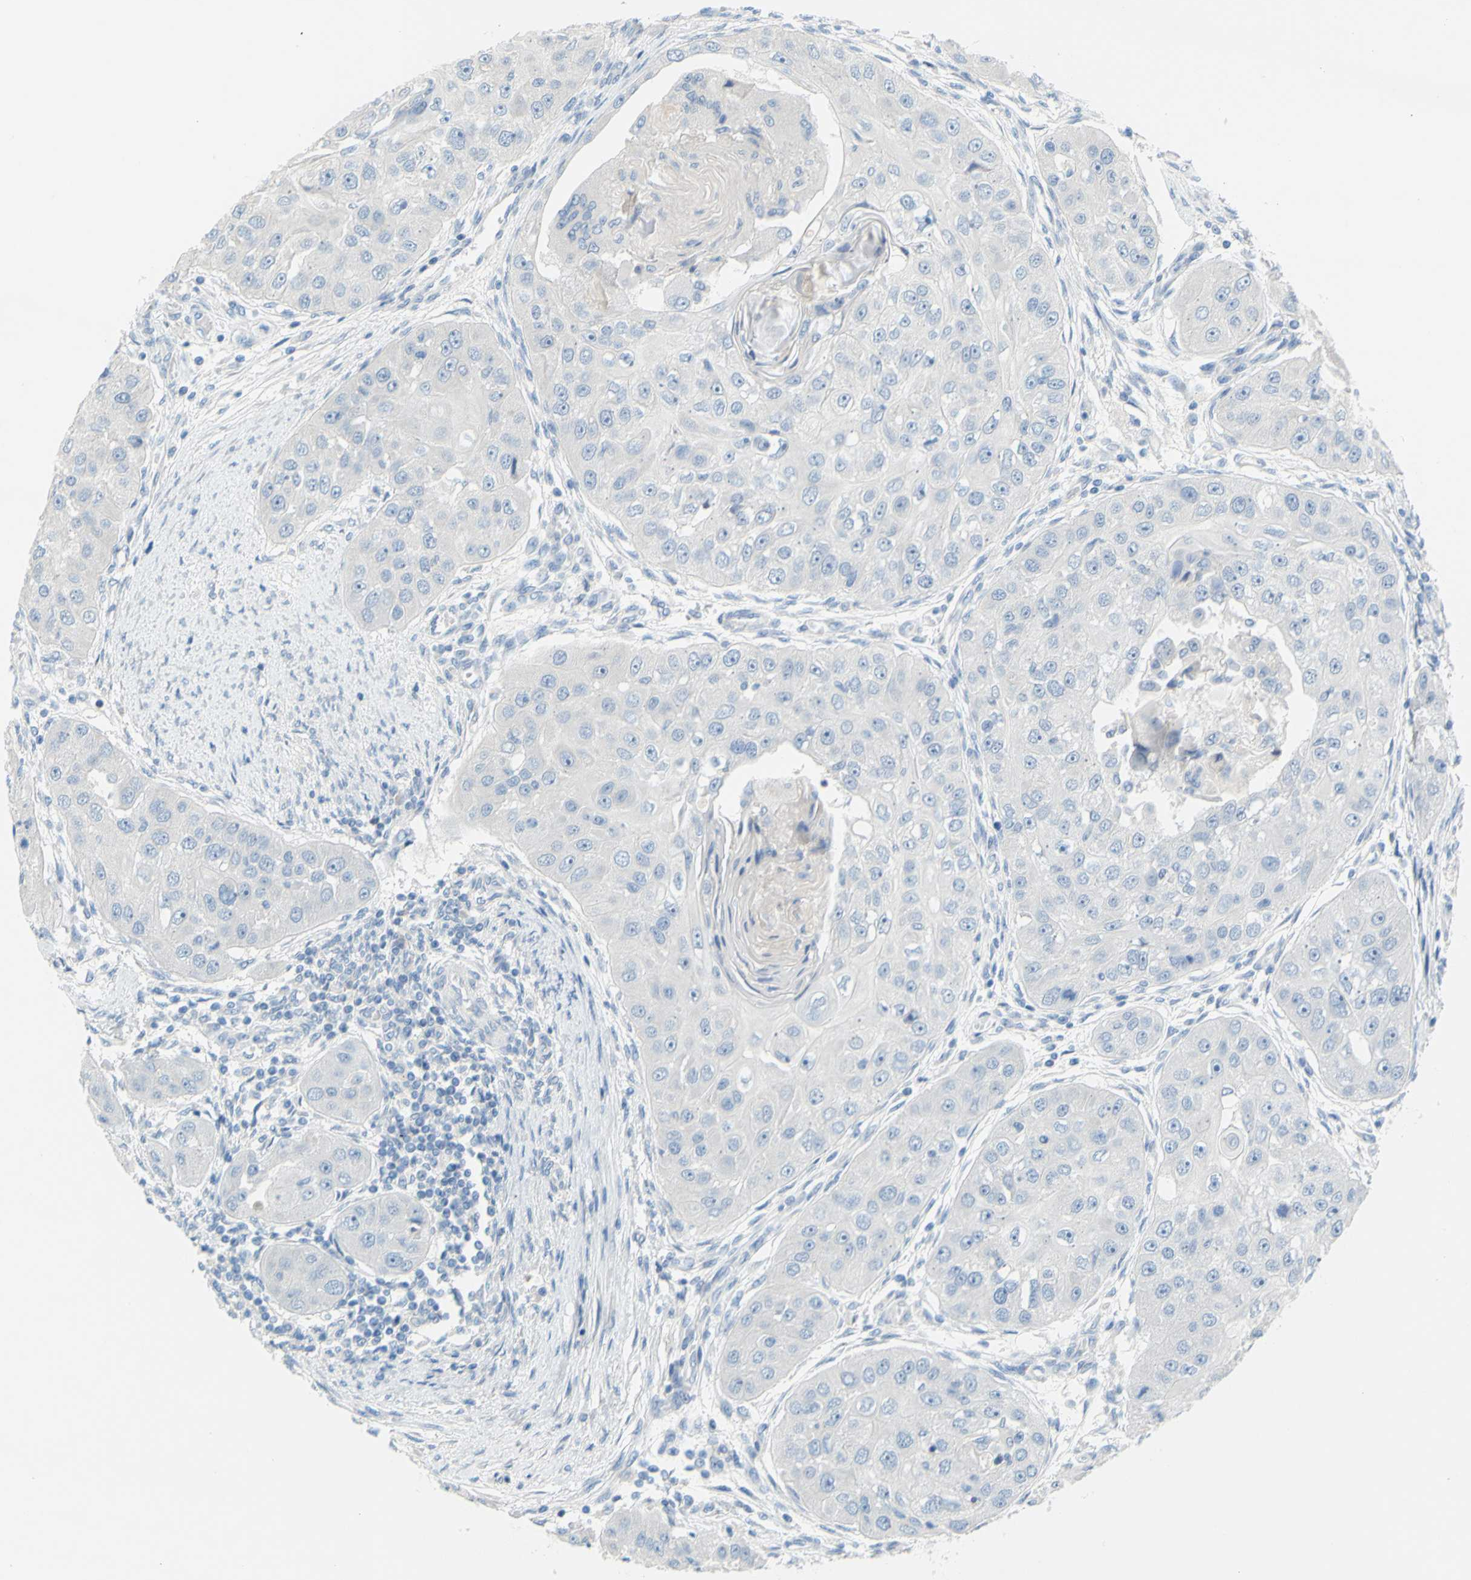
{"staining": {"intensity": "negative", "quantity": "none", "location": "none"}, "tissue": "head and neck cancer", "cell_type": "Tumor cells", "image_type": "cancer", "snomed": [{"axis": "morphology", "description": "Normal tissue, NOS"}, {"axis": "morphology", "description": "Squamous cell carcinoma, NOS"}, {"axis": "topography", "description": "Skeletal muscle"}, {"axis": "topography", "description": "Head-Neck"}], "caption": "Immunohistochemical staining of squamous cell carcinoma (head and neck) demonstrates no significant positivity in tumor cells. (DAB immunohistochemistry, high magnification).", "gene": "SLC1A2", "patient": {"sex": "male", "age": 51}}